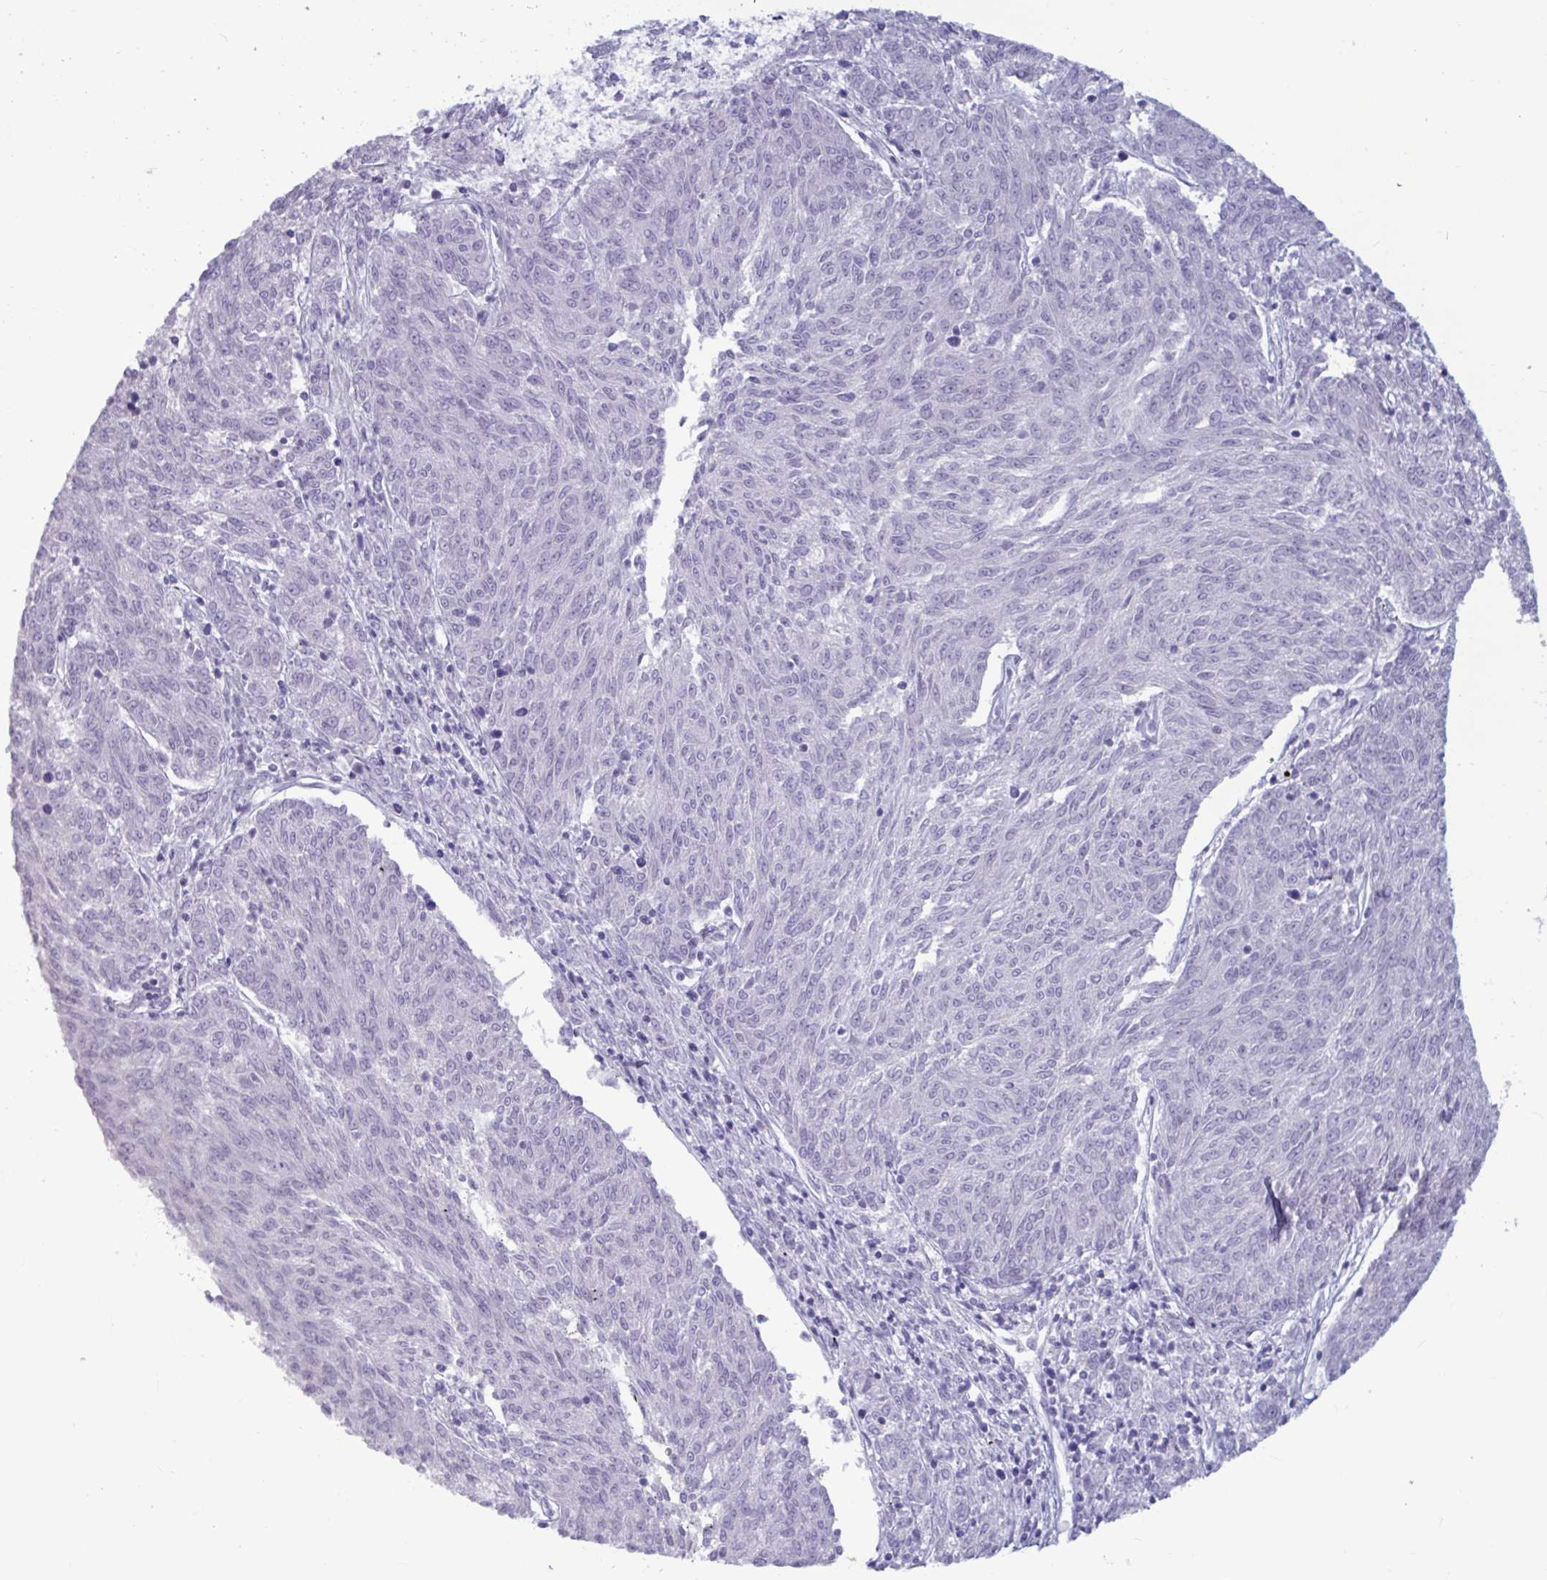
{"staining": {"intensity": "negative", "quantity": "none", "location": "none"}, "tissue": "melanoma", "cell_type": "Tumor cells", "image_type": "cancer", "snomed": [{"axis": "morphology", "description": "Malignant melanoma, NOS"}, {"axis": "topography", "description": "Skin"}], "caption": "Image shows no protein positivity in tumor cells of malignant melanoma tissue.", "gene": "BBS10", "patient": {"sex": "female", "age": 72}}